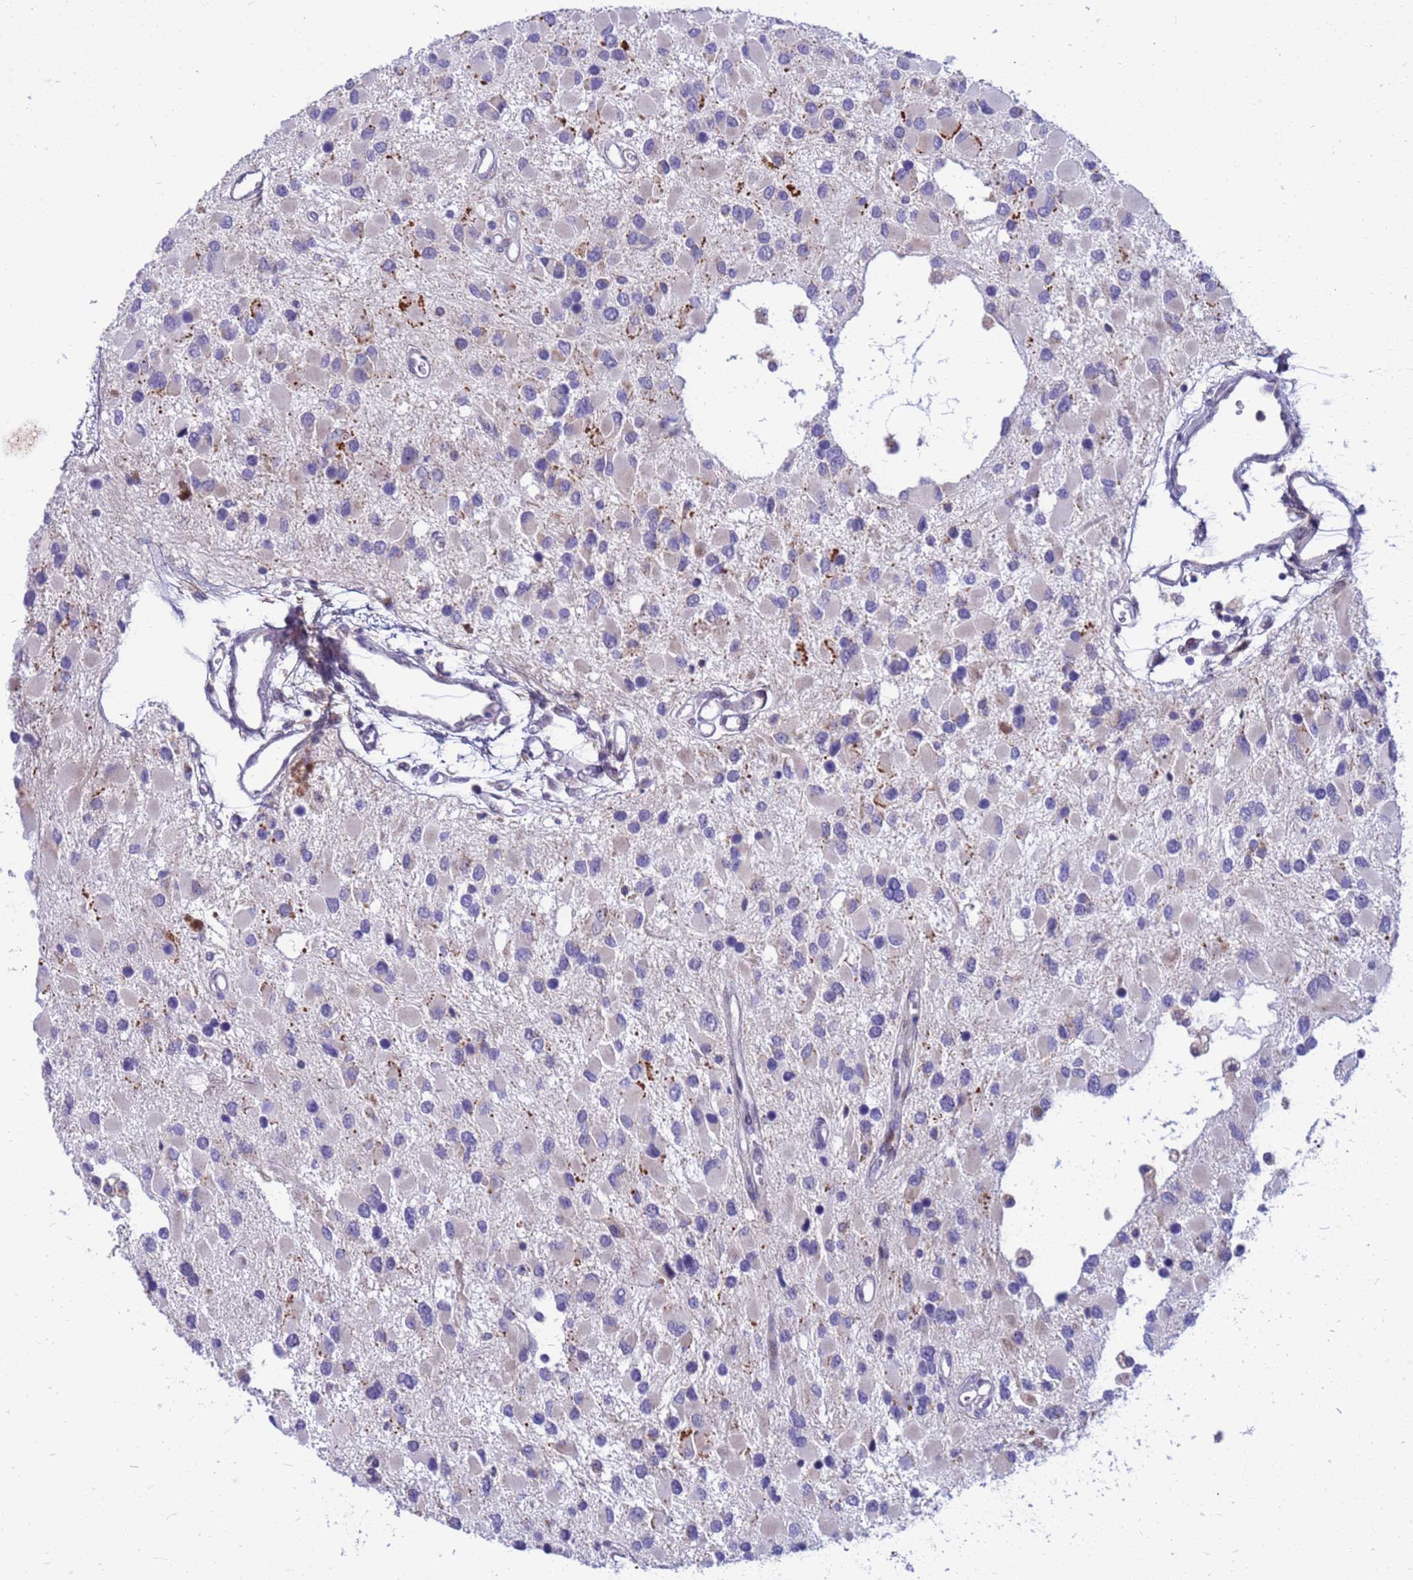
{"staining": {"intensity": "negative", "quantity": "none", "location": "none"}, "tissue": "glioma", "cell_type": "Tumor cells", "image_type": "cancer", "snomed": [{"axis": "morphology", "description": "Glioma, malignant, High grade"}, {"axis": "topography", "description": "Brain"}], "caption": "The image reveals no staining of tumor cells in glioma.", "gene": "LRATD1", "patient": {"sex": "male", "age": 53}}